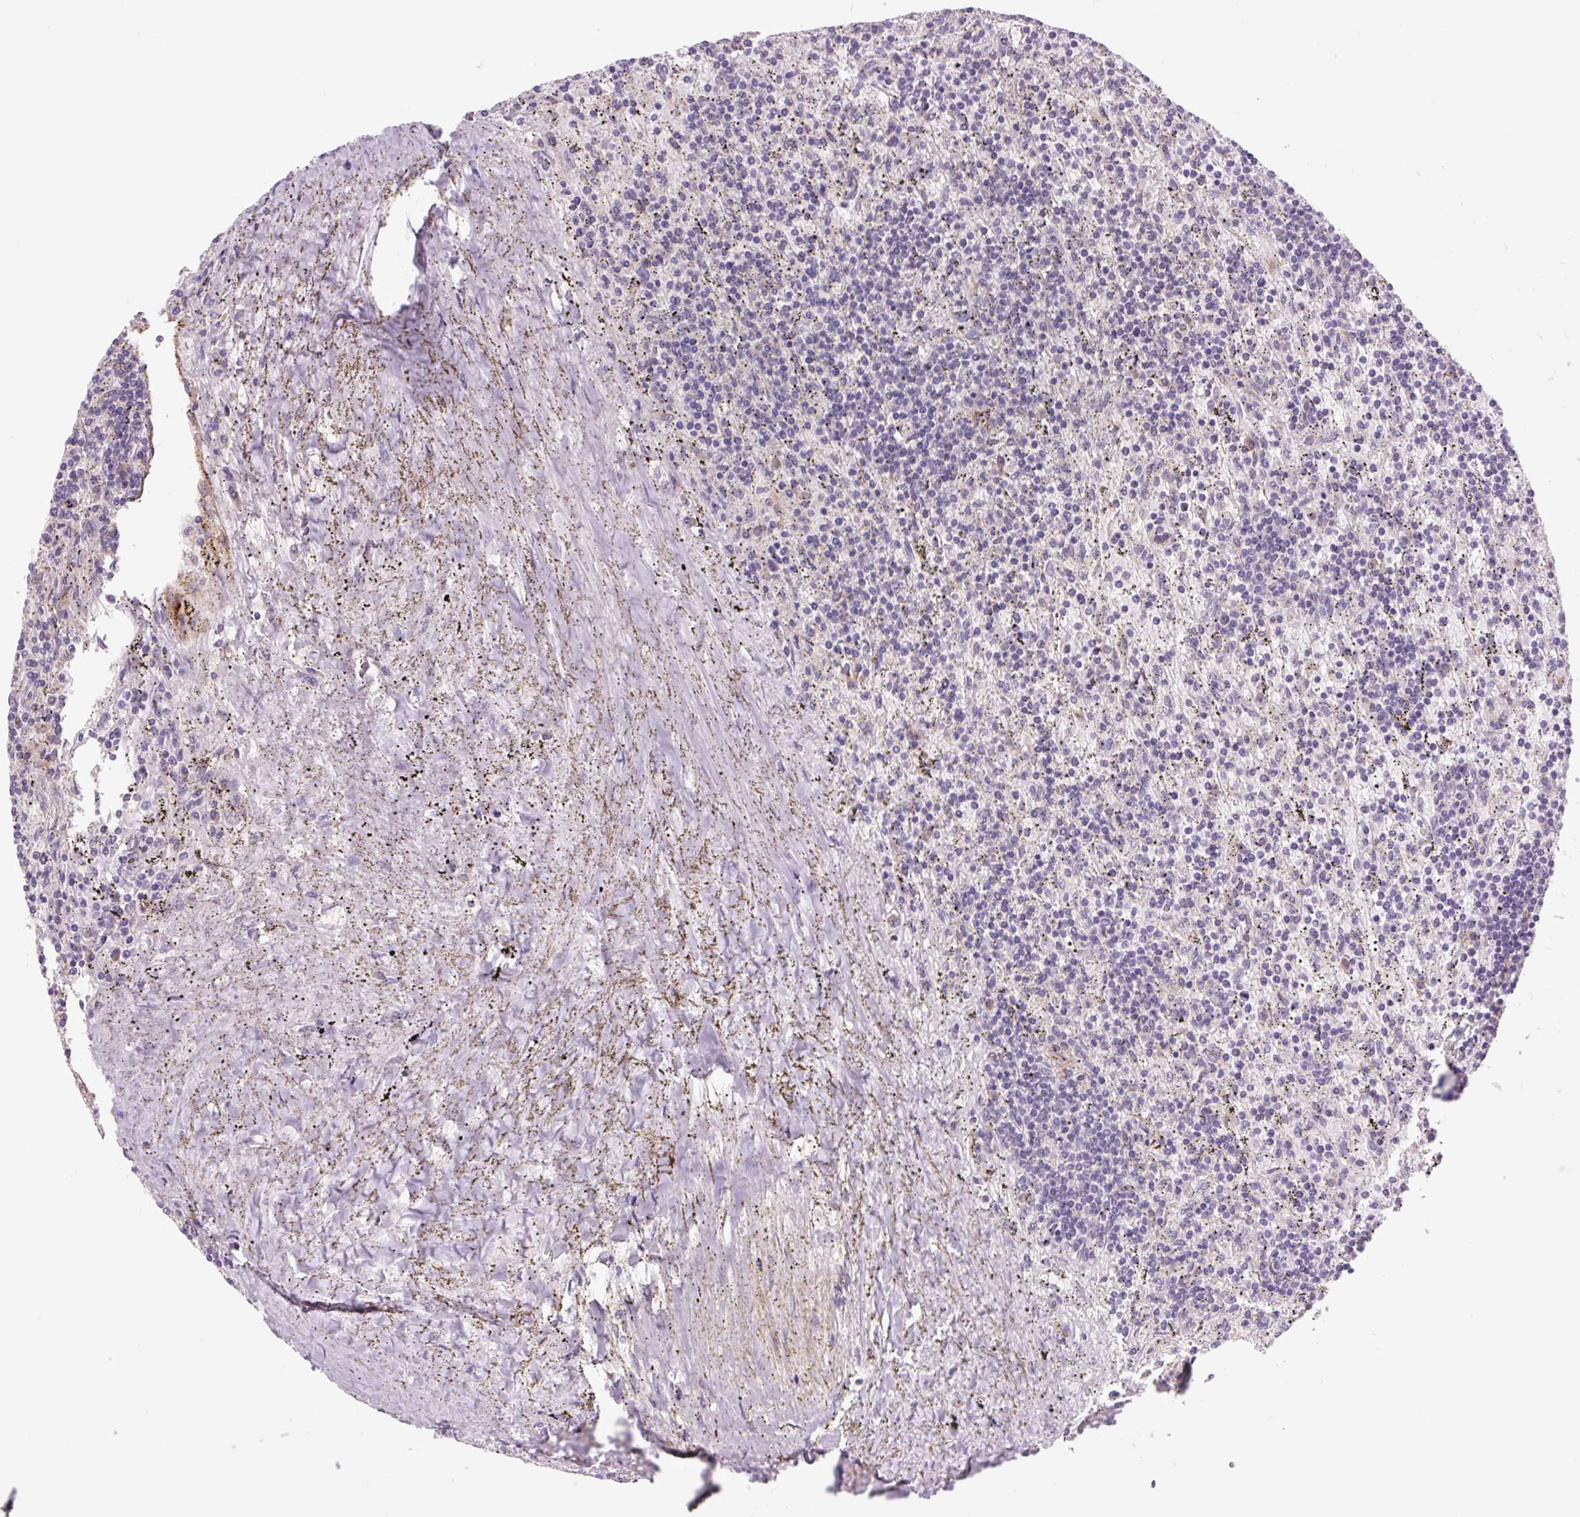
{"staining": {"intensity": "negative", "quantity": "none", "location": "none"}, "tissue": "lymphoma", "cell_type": "Tumor cells", "image_type": "cancer", "snomed": [{"axis": "morphology", "description": "Malignant lymphoma, non-Hodgkin's type, Low grade"}, {"axis": "topography", "description": "Spleen"}], "caption": "Tumor cells show no significant protein positivity in lymphoma.", "gene": "PLA2G4A", "patient": {"sex": "male", "age": 76}}